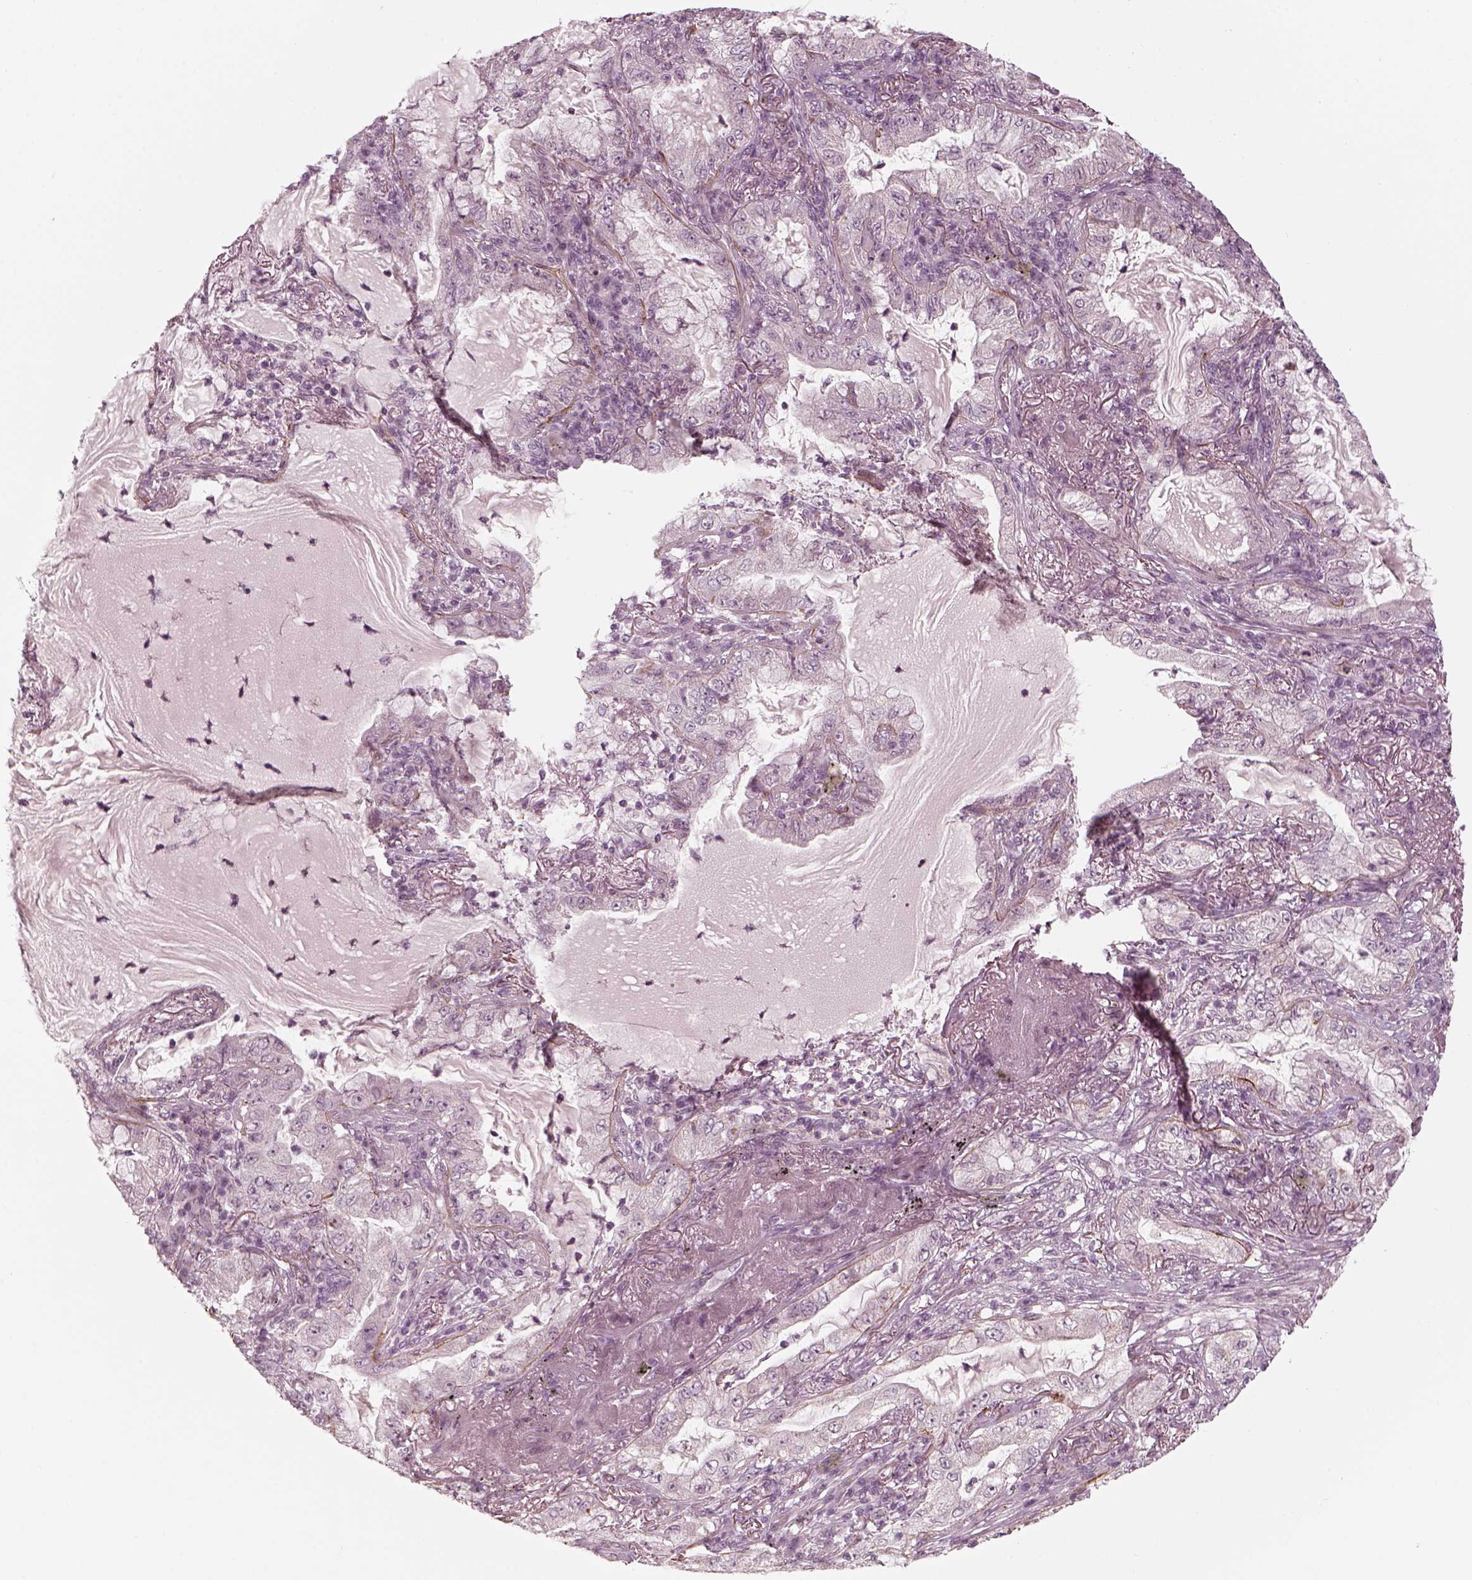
{"staining": {"intensity": "negative", "quantity": "none", "location": "none"}, "tissue": "lung cancer", "cell_type": "Tumor cells", "image_type": "cancer", "snomed": [{"axis": "morphology", "description": "Adenocarcinoma, NOS"}, {"axis": "topography", "description": "Lung"}], "caption": "Lung cancer (adenocarcinoma) was stained to show a protein in brown. There is no significant expression in tumor cells. (DAB IHC with hematoxylin counter stain).", "gene": "LAMB2", "patient": {"sex": "female", "age": 73}}